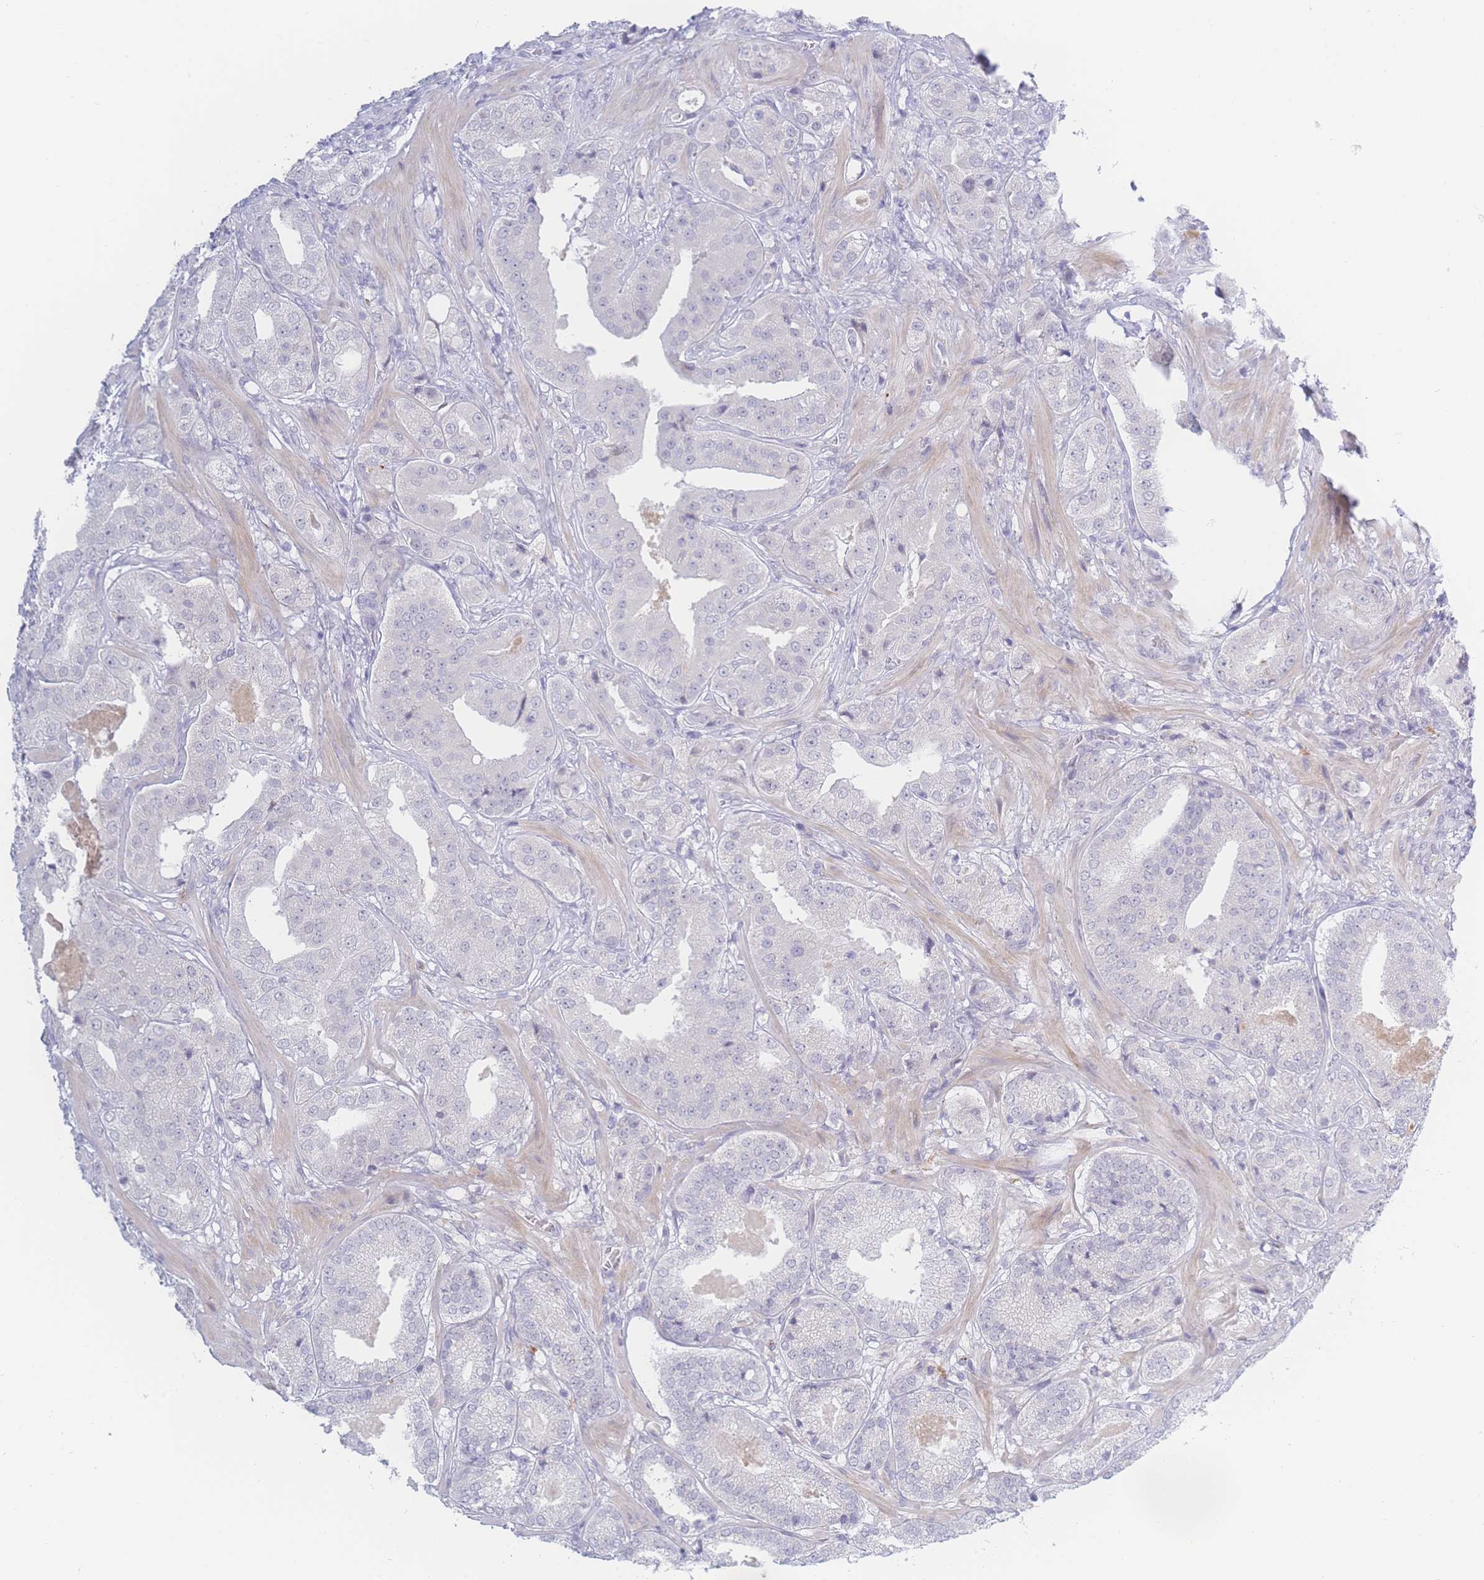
{"staining": {"intensity": "negative", "quantity": "none", "location": "none"}, "tissue": "prostate cancer", "cell_type": "Tumor cells", "image_type": "cancer", "snomed": [{"axis": "morphology", "description": "Adenocarcinoma, High grade"}, {"axis": "topography", "description": "Prostate"}], "caption": "The immunohistochemistry histopathology image has no significant positivity in tumor cells of prostate high-grade adenocarcinoma tissue.", "gene": "PRSS22", "patient": {"sex": "male", "age": 63}}